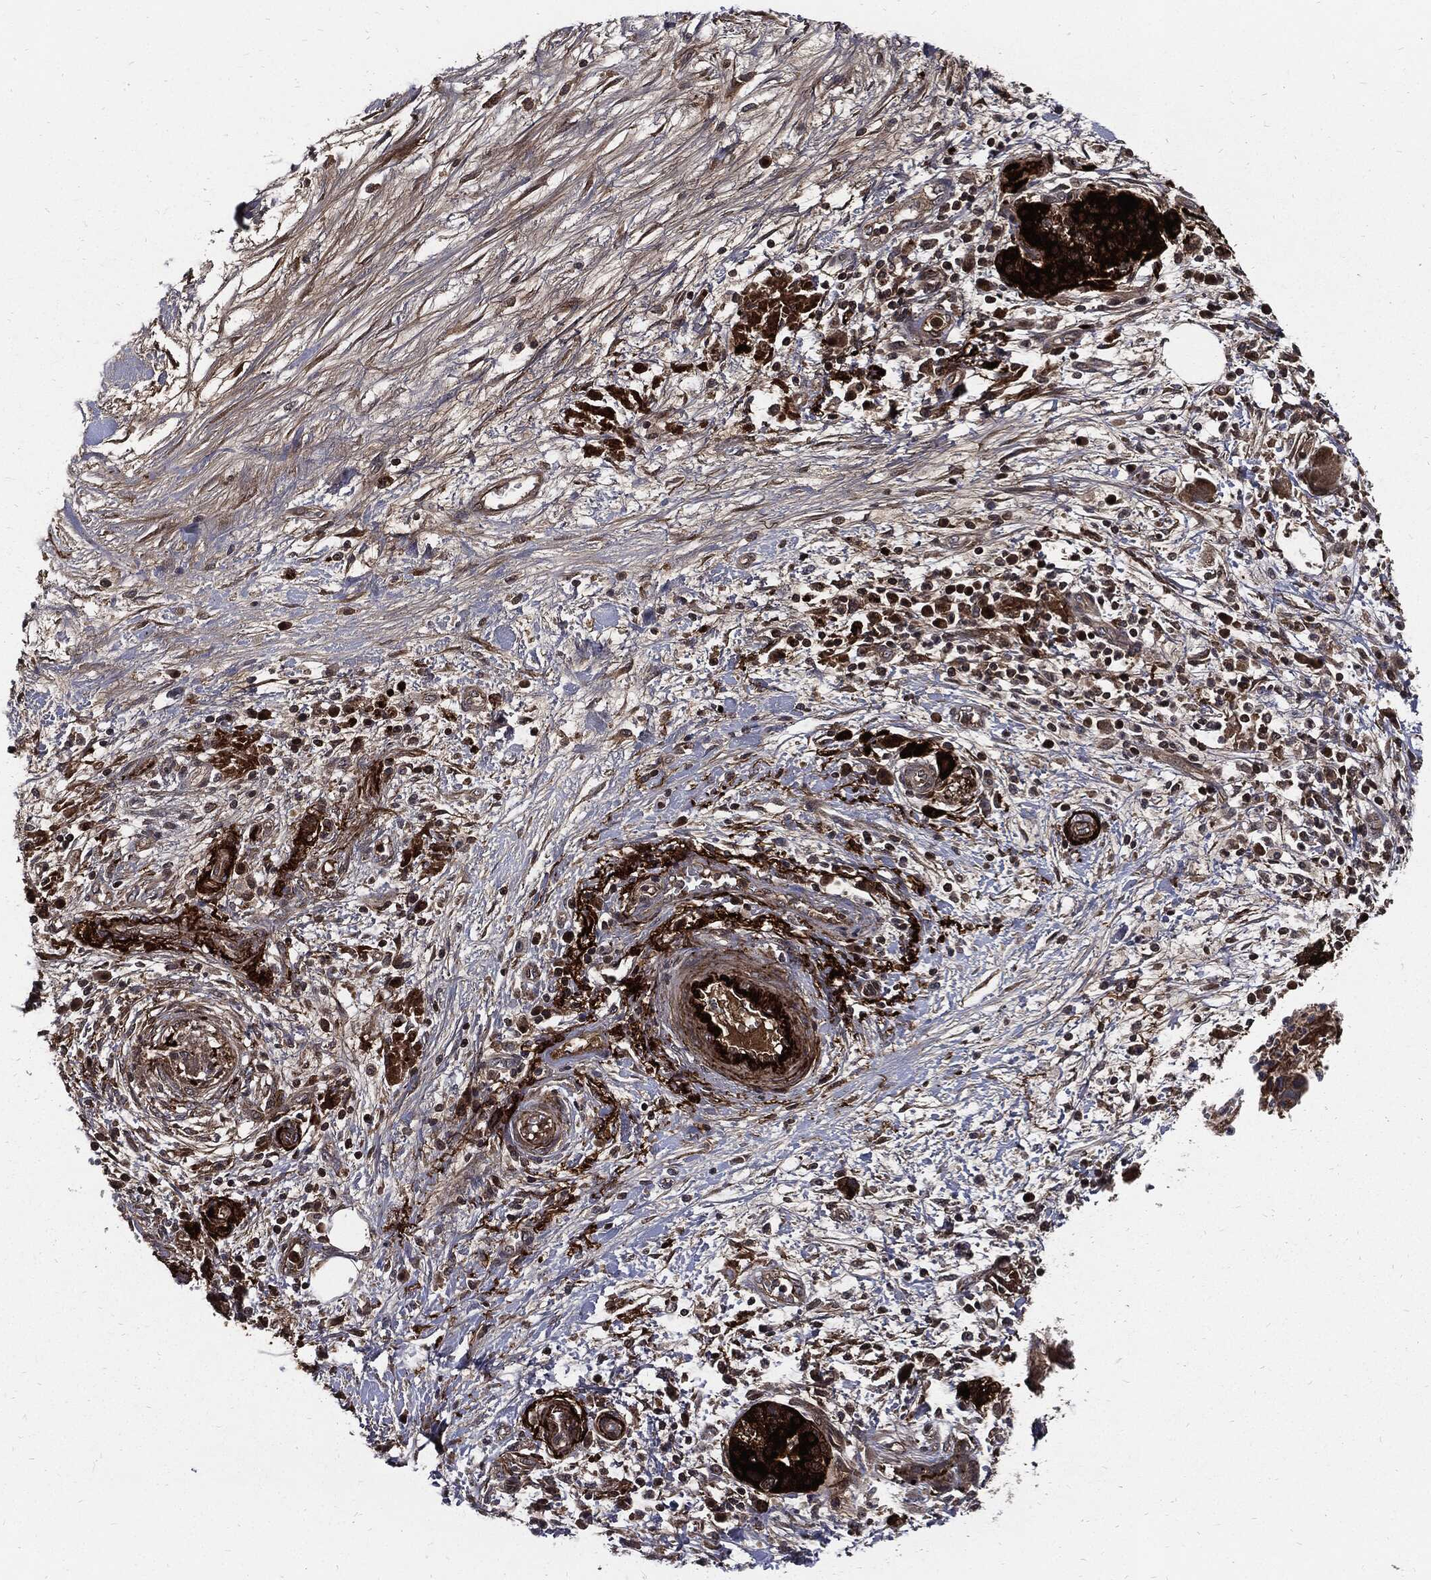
{"staining": {"intensity": "strong", "quantity": "25%-75%", "location": "cytoplasmic/membranous"}, "tissue": "pancreatic cancer", "cell_type": "Tumor cells", "image_type": "cancer", "snomed": [{"axis": "morphology", "description": "Adenocarcinoma, NOS"}, {"axis": "topography", "description": "Pancreas"}], "caption": "Immunohistochemistry staining of pancreatic cancer (adenocarcinoma), which displays high levels of strong cytoplasmic/membranous positivity in approximately 25%-75% of tumor cells indicating strong cytoplasmic/membranous protein expression. The staining was performed using DAB (3,3'-diaminobenzidine) (brown) for protein detection and nuclei were counterstained in hematoxylin (blue).", "gene": "CLU", "patient": {"sex": "female", "age": 73}}